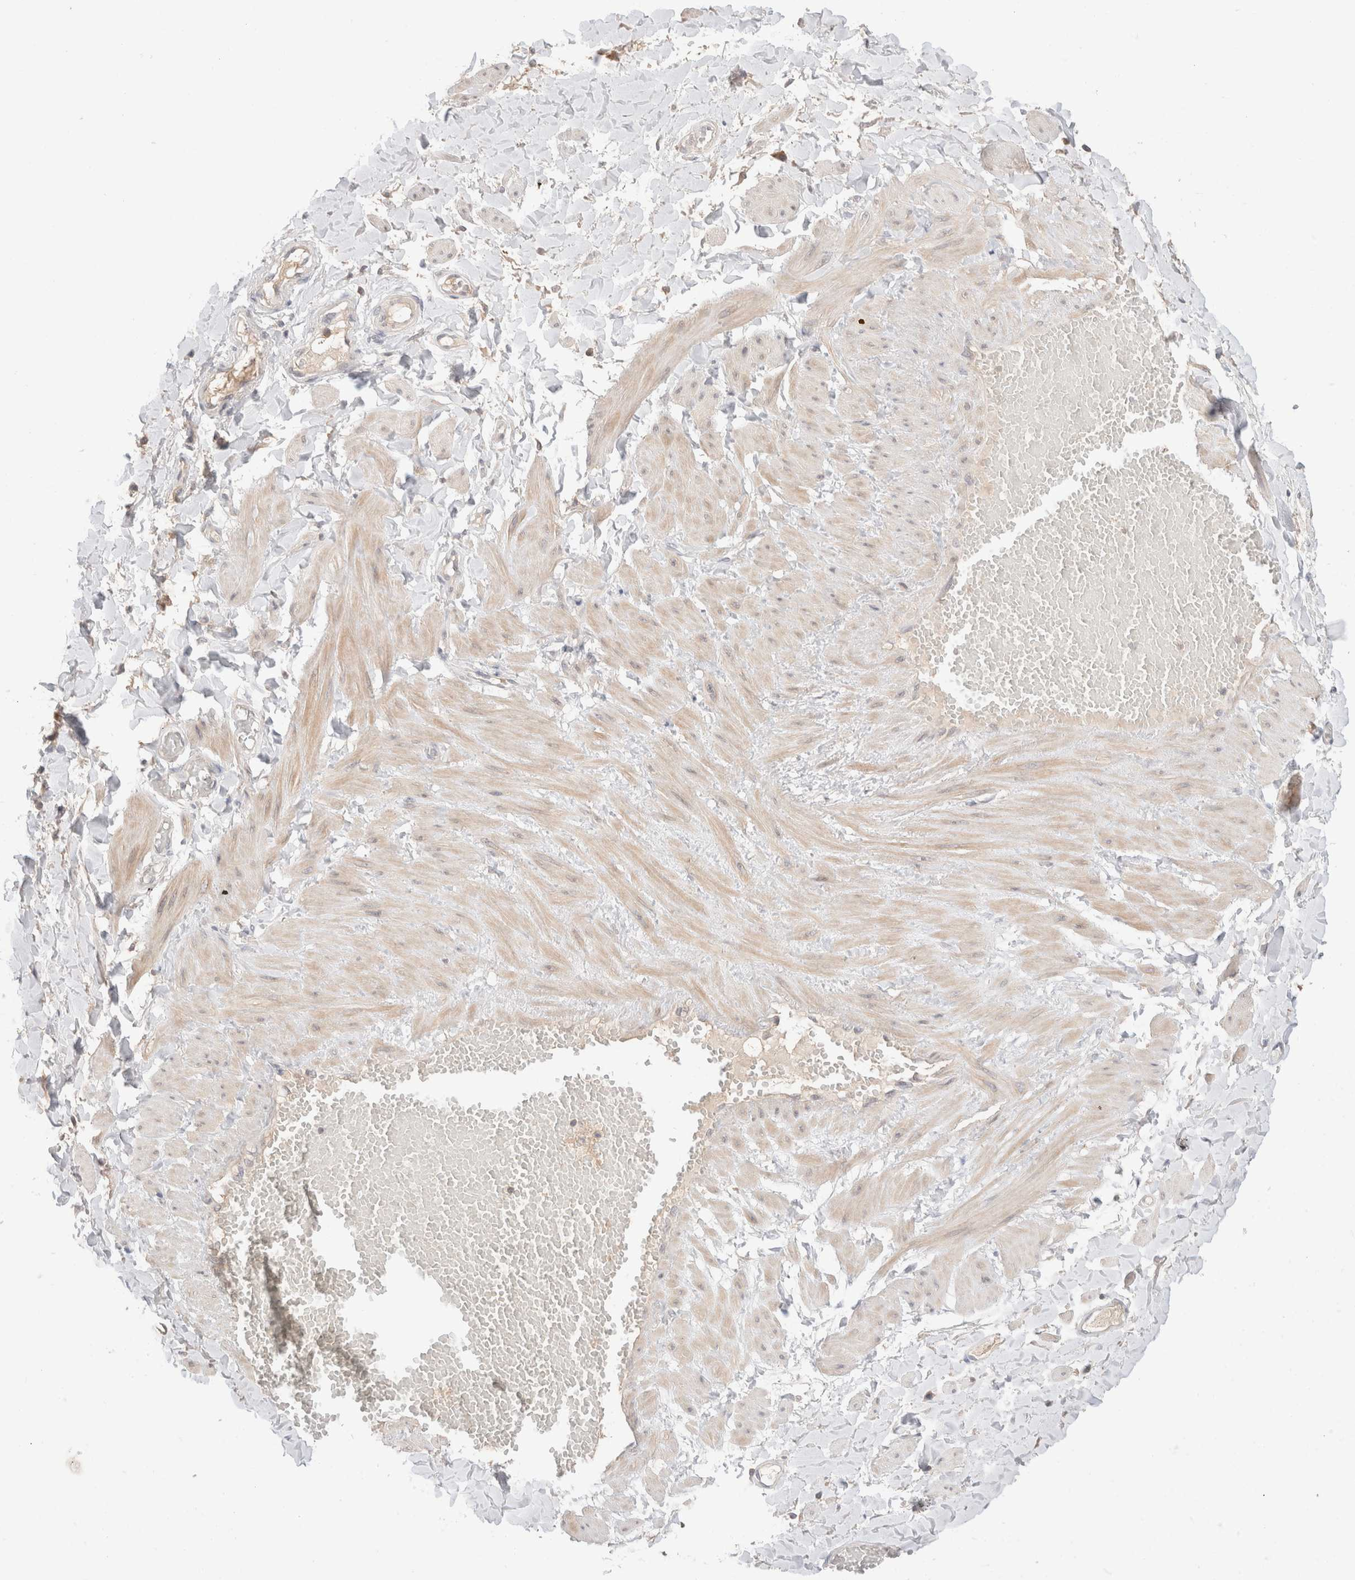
{"staining": {"intensity": "negative", "quantity": "none", "location": "none"}, "tissue": "adipose tissue", "cell_type": "Adipocytes", "image_type": "normal", "snomed": [{"axis": "morphology", "description": "Normal tissue, NOS"}, {"axis": "topography", "description": "Adipose tissue"}, {"axis": "topography", "description": "Vascular tissue"}, {"axis": "topography", "description": "Peripheral nerve tissue"}], "caption": "Benign adipose tissue was stained to show a protein in brown. There is no significant staining in adipocytes.", "gene": "TRIM41", "patient": {"sex": "male", "age": 25}}